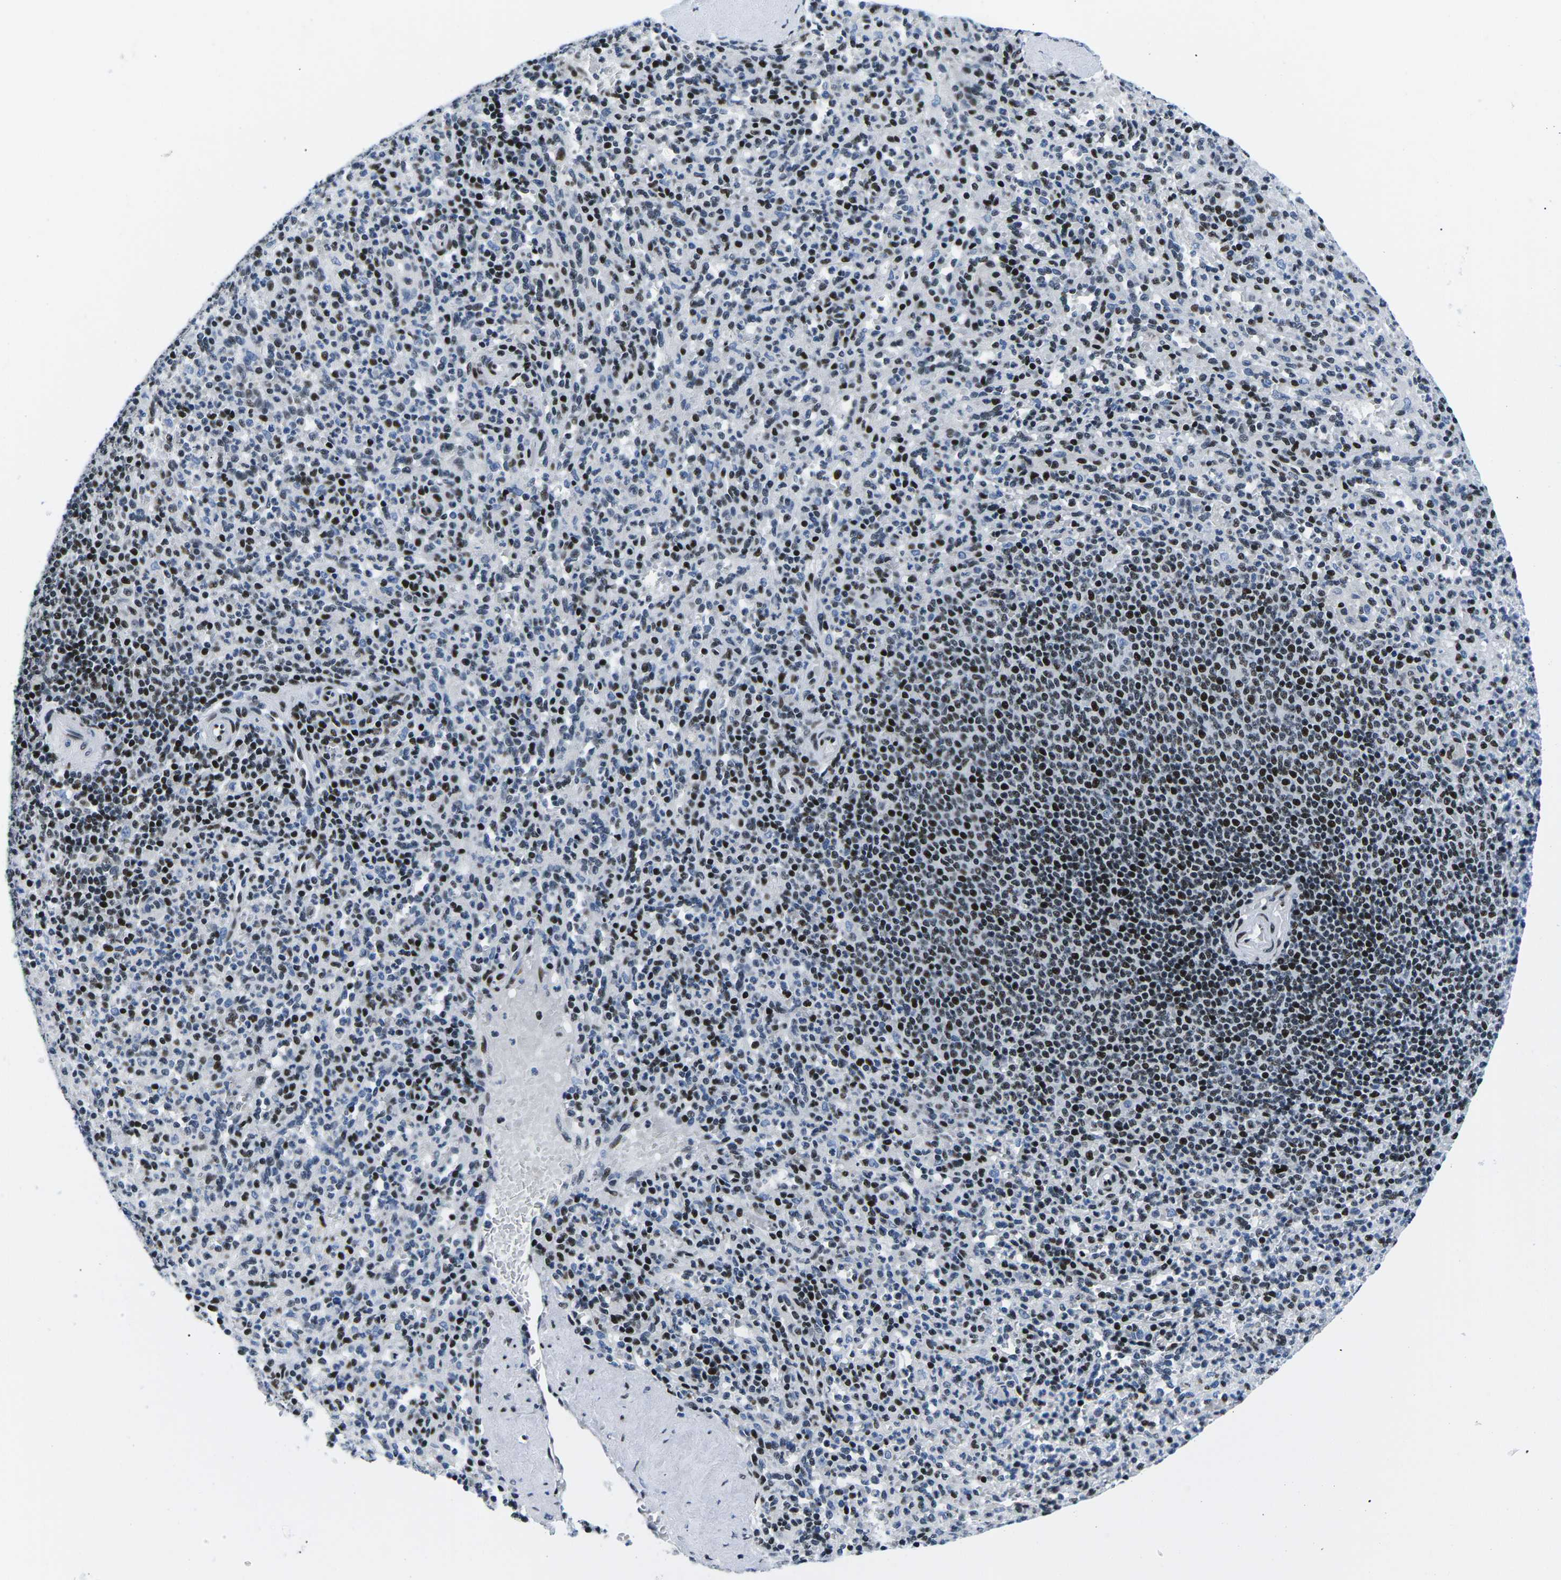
{"staining": {"intensity": "strong", "quantity": "25%-75%", "location": "nuclear"}, "tissue": "spleen", "cell_type": "Cells in red pulp", "image_type": "normal", "snomed": [{"axis": "morphology", "description": "Normal tissue, NOS"}, {"axis": "topography", "description": "Spleen"}], "caption": "Spleen stained with immunohistochemistry displays strong nuclear expression in about 25%-75% of cells in red pulp.", "gene": "ATF1", "patient": {"sex": "male", "age": 36}}